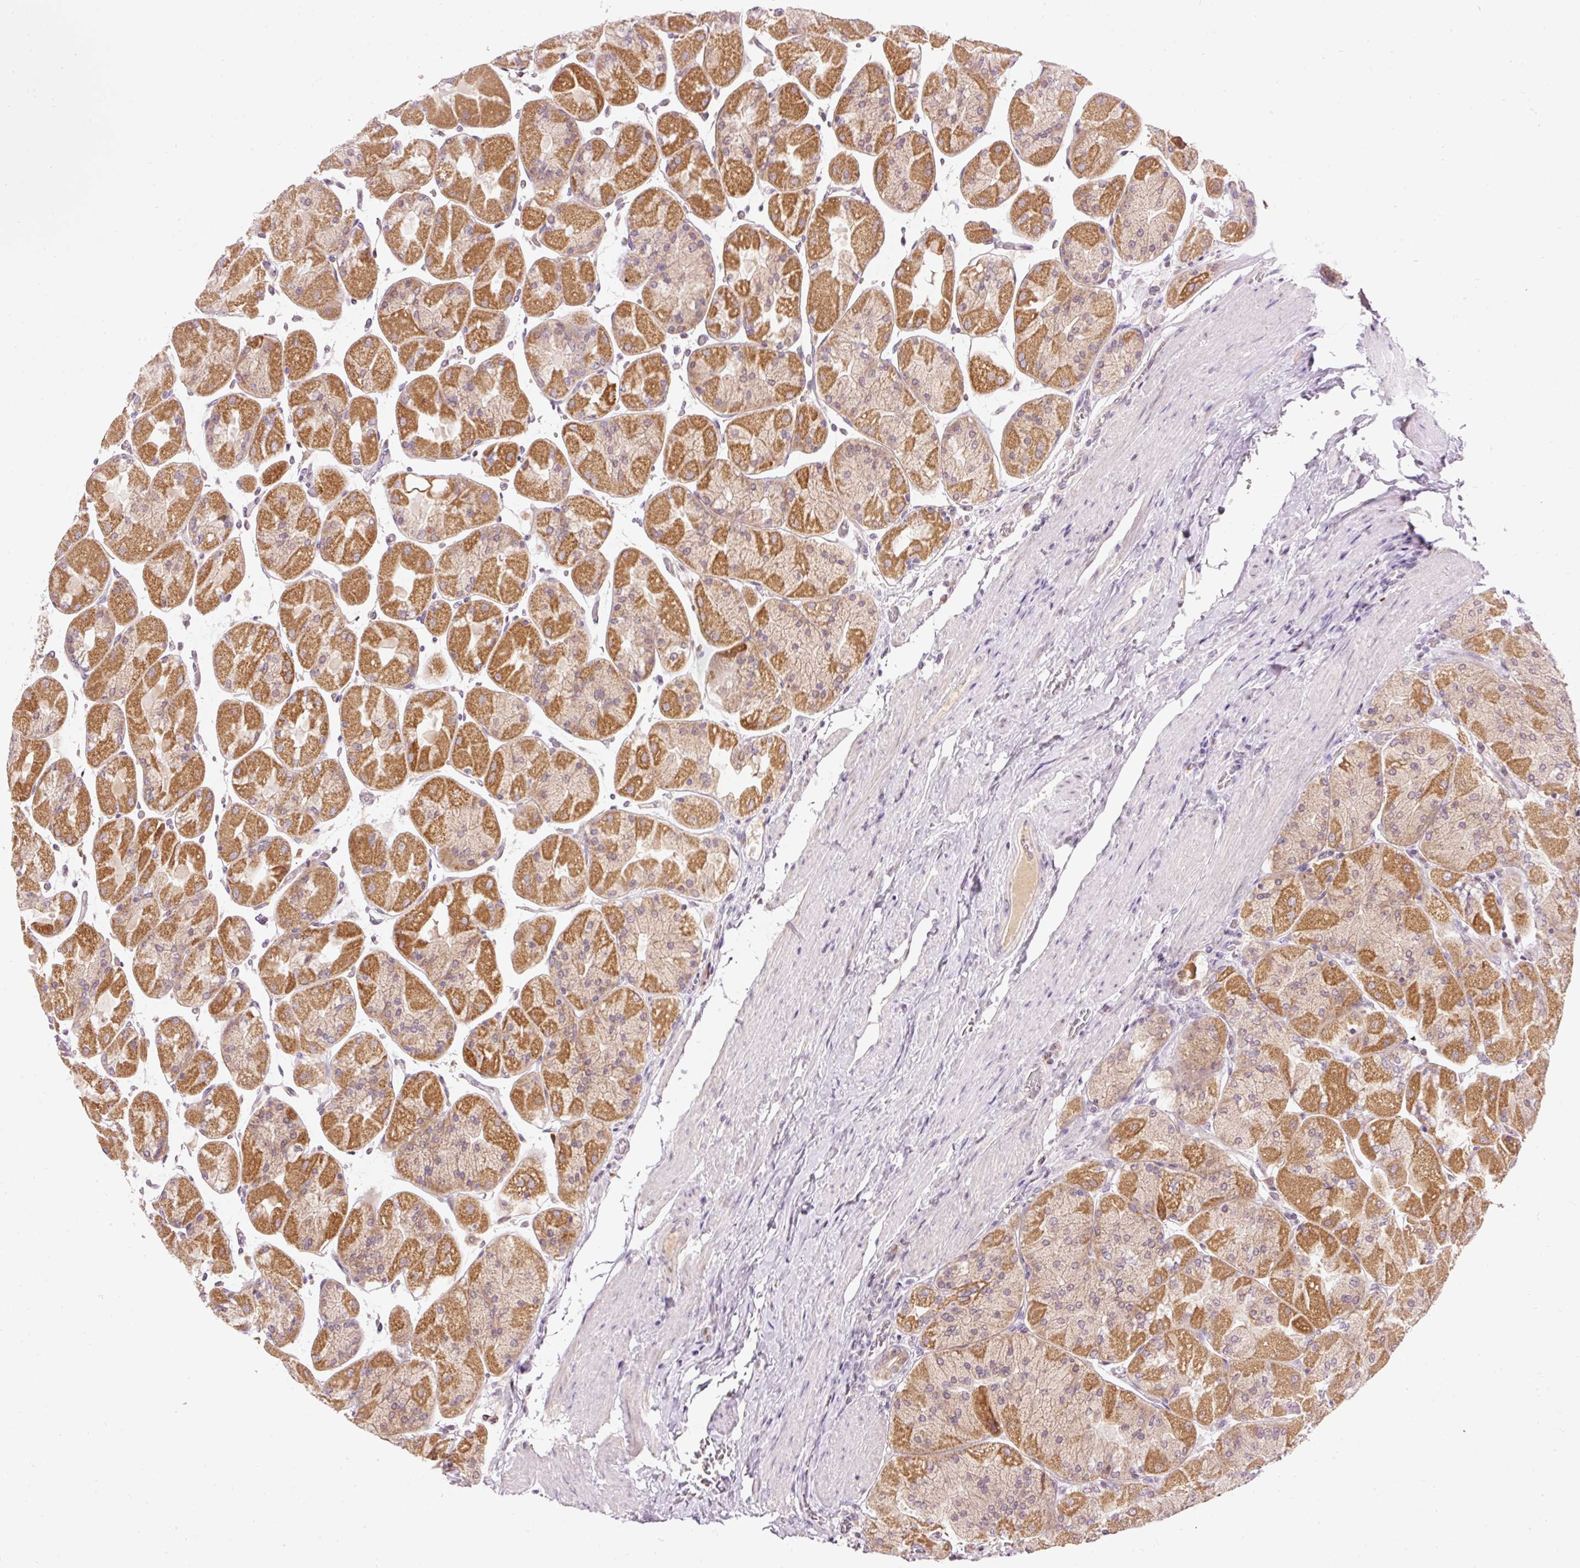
{"staining": {"intensity": "moderate", "quantity": ">75%", "location": "cytoplasmic/membranous"}, "tissue": "stomach", "cell_type": "Glandular cells", "image_type": "normal", "snomed": [{"axis": "morphology", "description": "Normal tissue, NOS"}, {"axis": "topography", "description": "Stomach"}], "caption": "DAB immunohistochemical staining of benign stomach shows moderate cytoplasmic/membranous protein expression in approximately >75% of glandular cells.", "gene": "ABHD11", "patient": {"sex": "female", "age": 61}}